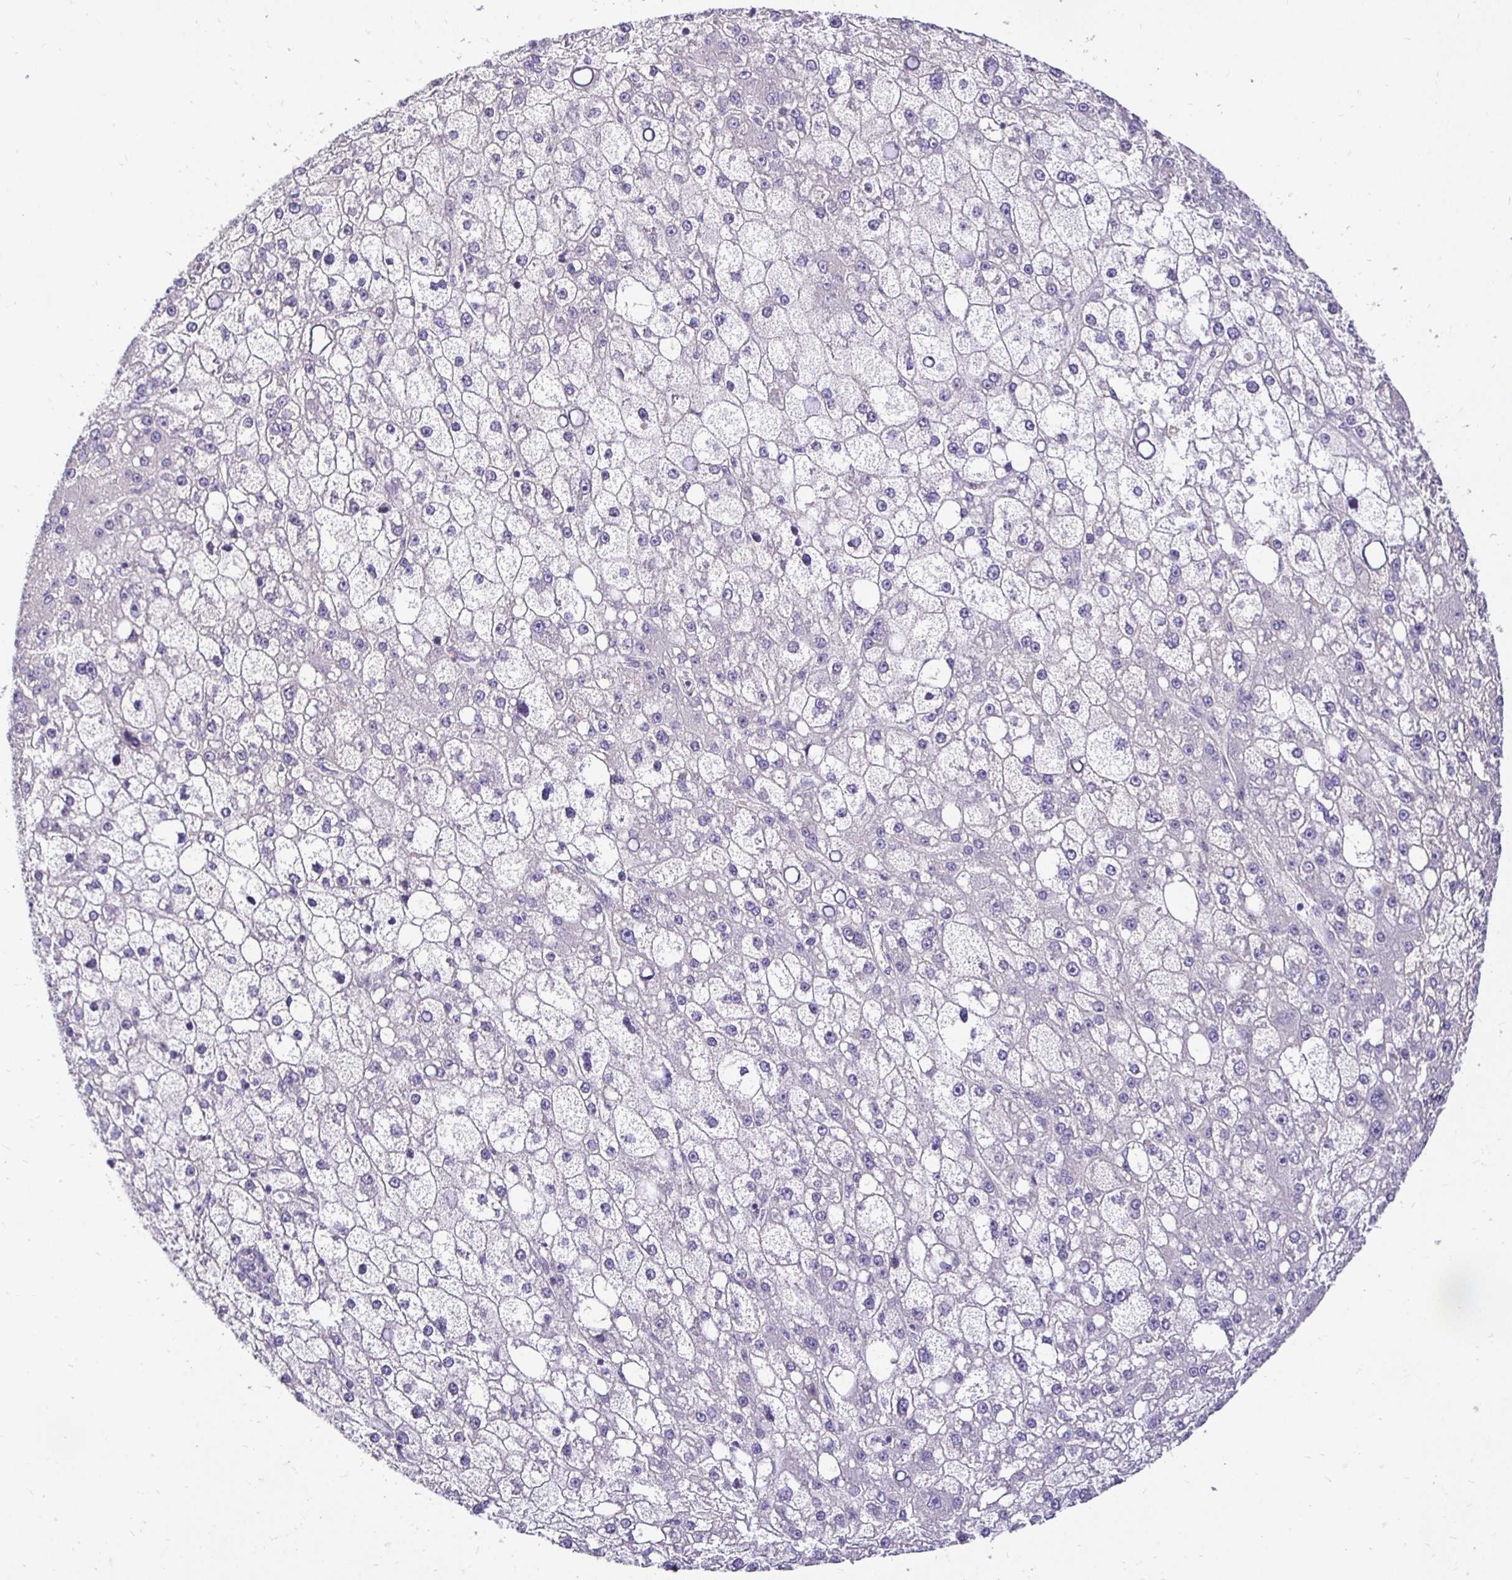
{"staining": {"intensity": "negative", "quantity": "none", "location": "none"}, "tissue": "liver cancer", "cell_type": "Tumor cells", "image_type": "cancer", "snomed": [{"axis": "morphology", "description": "Carcinoma, Hepatocellular, NOS"}, {"axis": "topography", "description": "Liver"}], "caption": "Immunohistochemistry (IHC) histopathology image of human liver cancer stained for a protein (brown), which demonstrates no positivity in tumor cells.", "gene": "SLC9A1", "patient": {"sex": "male", "age": 67}}